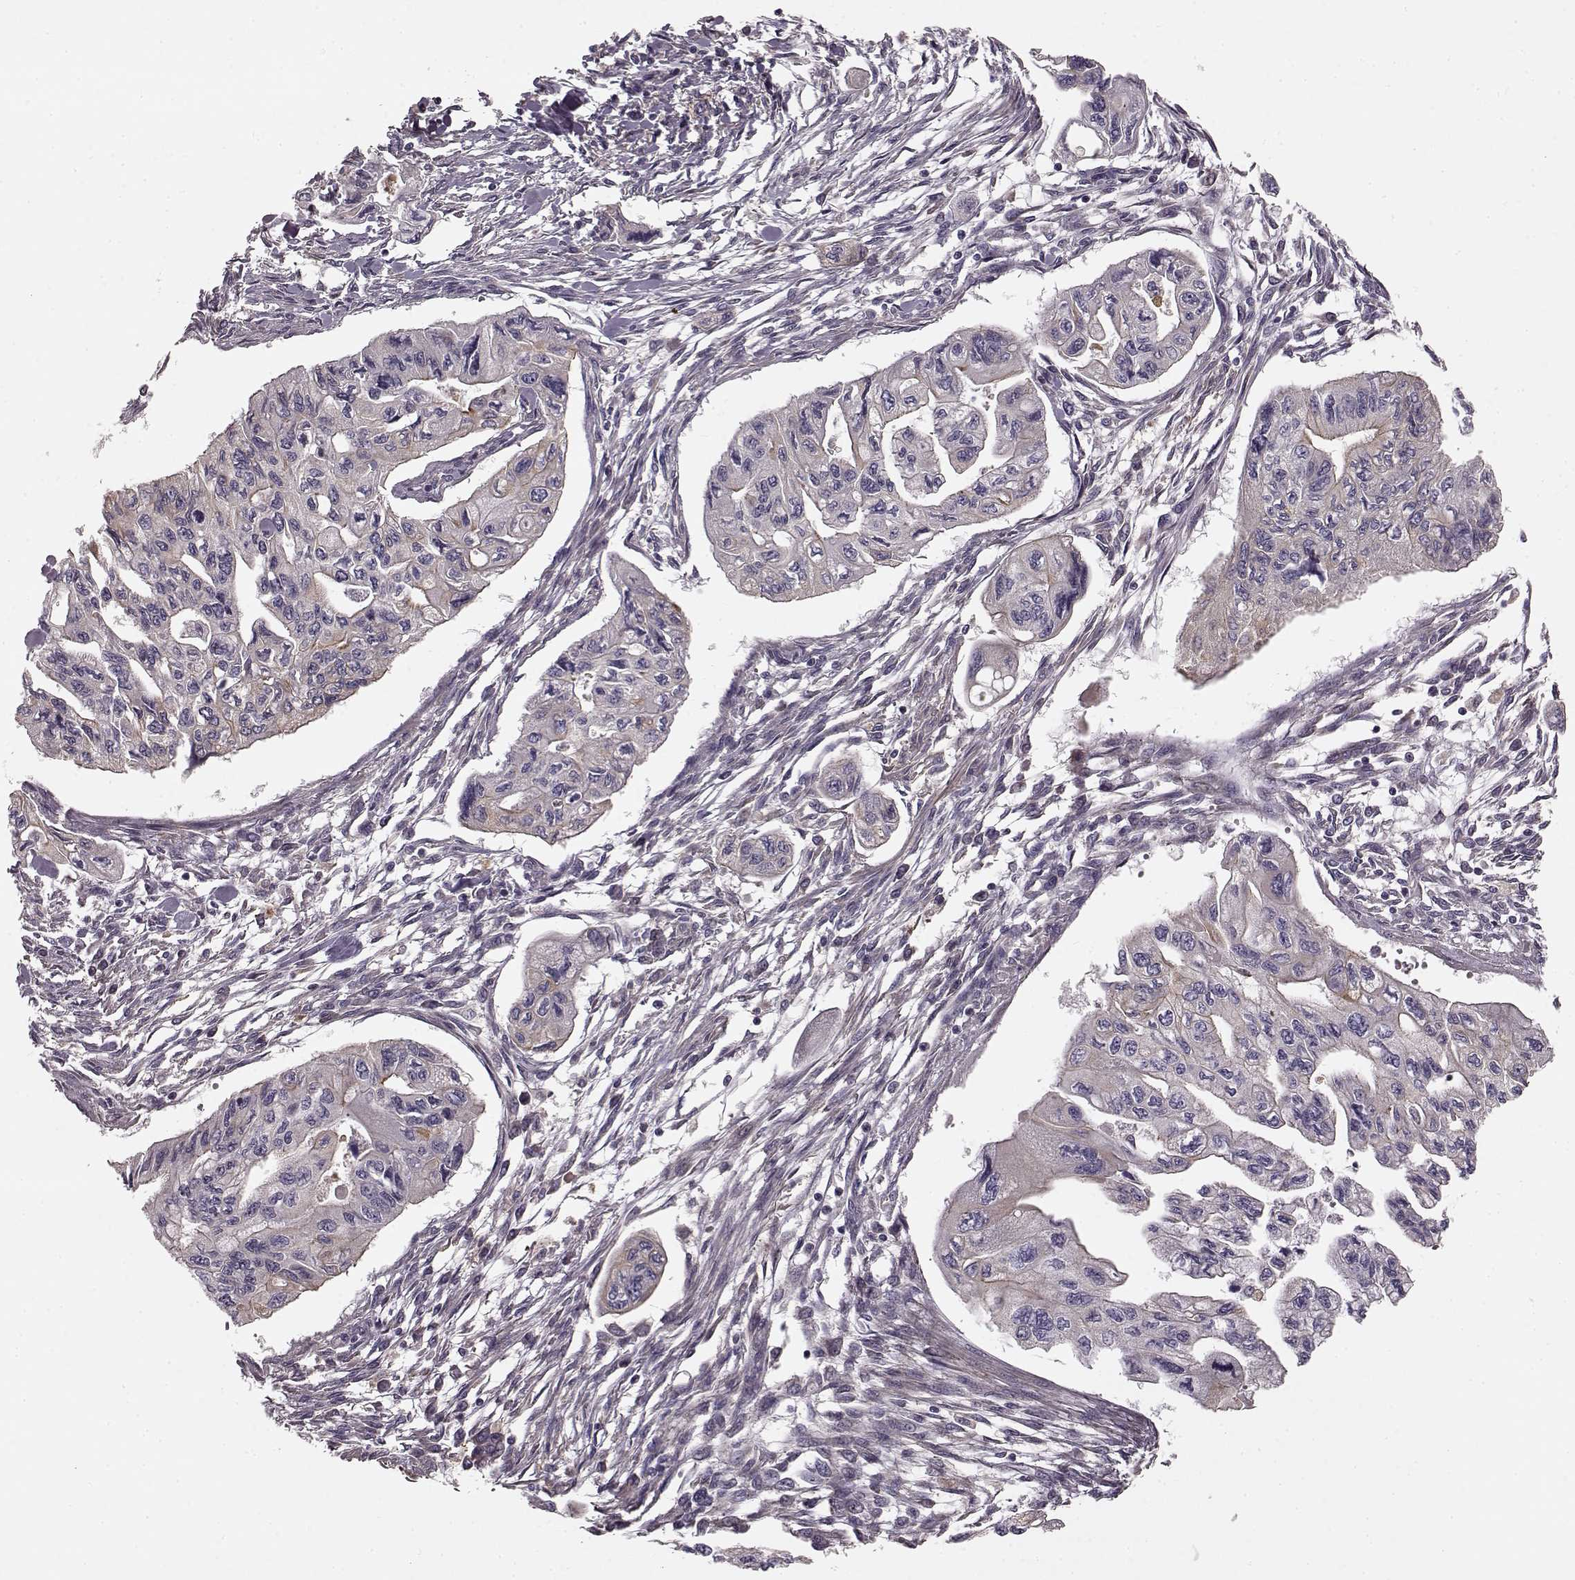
{"staining": {"intensity": "negative", "quantity": "none", "location": "none"}, "tissue": "pancreatic cancer", "cell_type": "Tumor cells", "image_type": "cancer", "snomed": [{"axis": "morphology", "description": "Adenocarcinoma, NOS"}, {"axis": "topography", "description": "Pancreas"}], "caption": "Pancreatic cancer was stained to show a protein in brown. There is no significant positivity in tumor cells.", "gene": "MTR", "patient": {"sex": "female", "age": 76}}